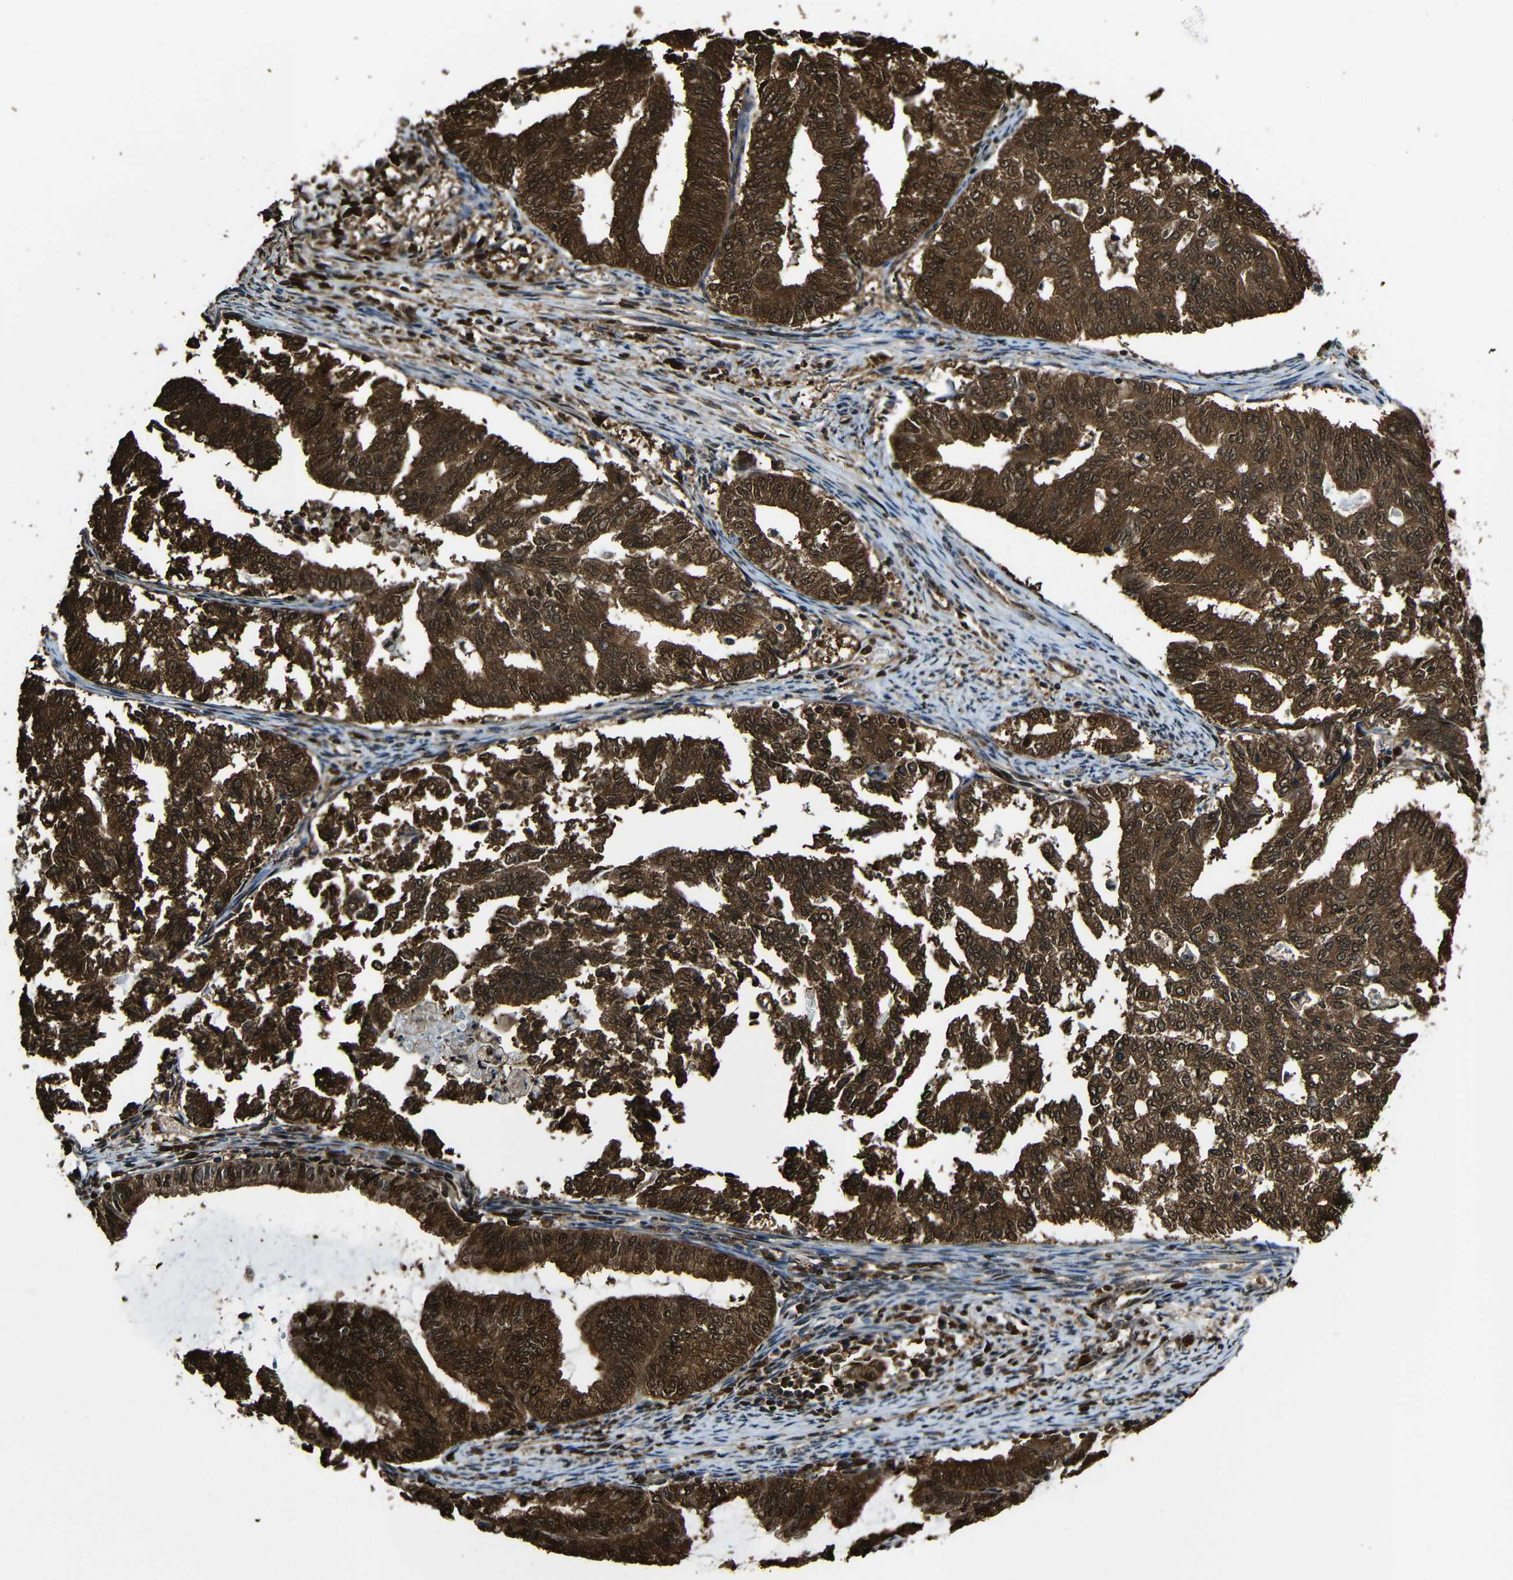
{"staining": {"intensity": "strong", "quantity": ">75%", "location": "cytoplasmic/membranous,nuclear"}, "tissue": "endometrial cancer", "cell_type": "Tumor cells", "image_type": "cancer", "snomed": [{"axis": "morphology", "description": "Adenocarcinoma, NOS"}, {"axis": "topography", "description": "Endometrium"}], "caption": "Immunohistochemistry photomicrograph of endometrial cancer (adenocarcinoma) stained for a protein (brown), which demonstrates high levels of strong cytoplasmic/membranous and nuclear staining in approximately >75% of tumor cells.", "gene": "VCP", "patient": {"sex": "female", "age": 79}}